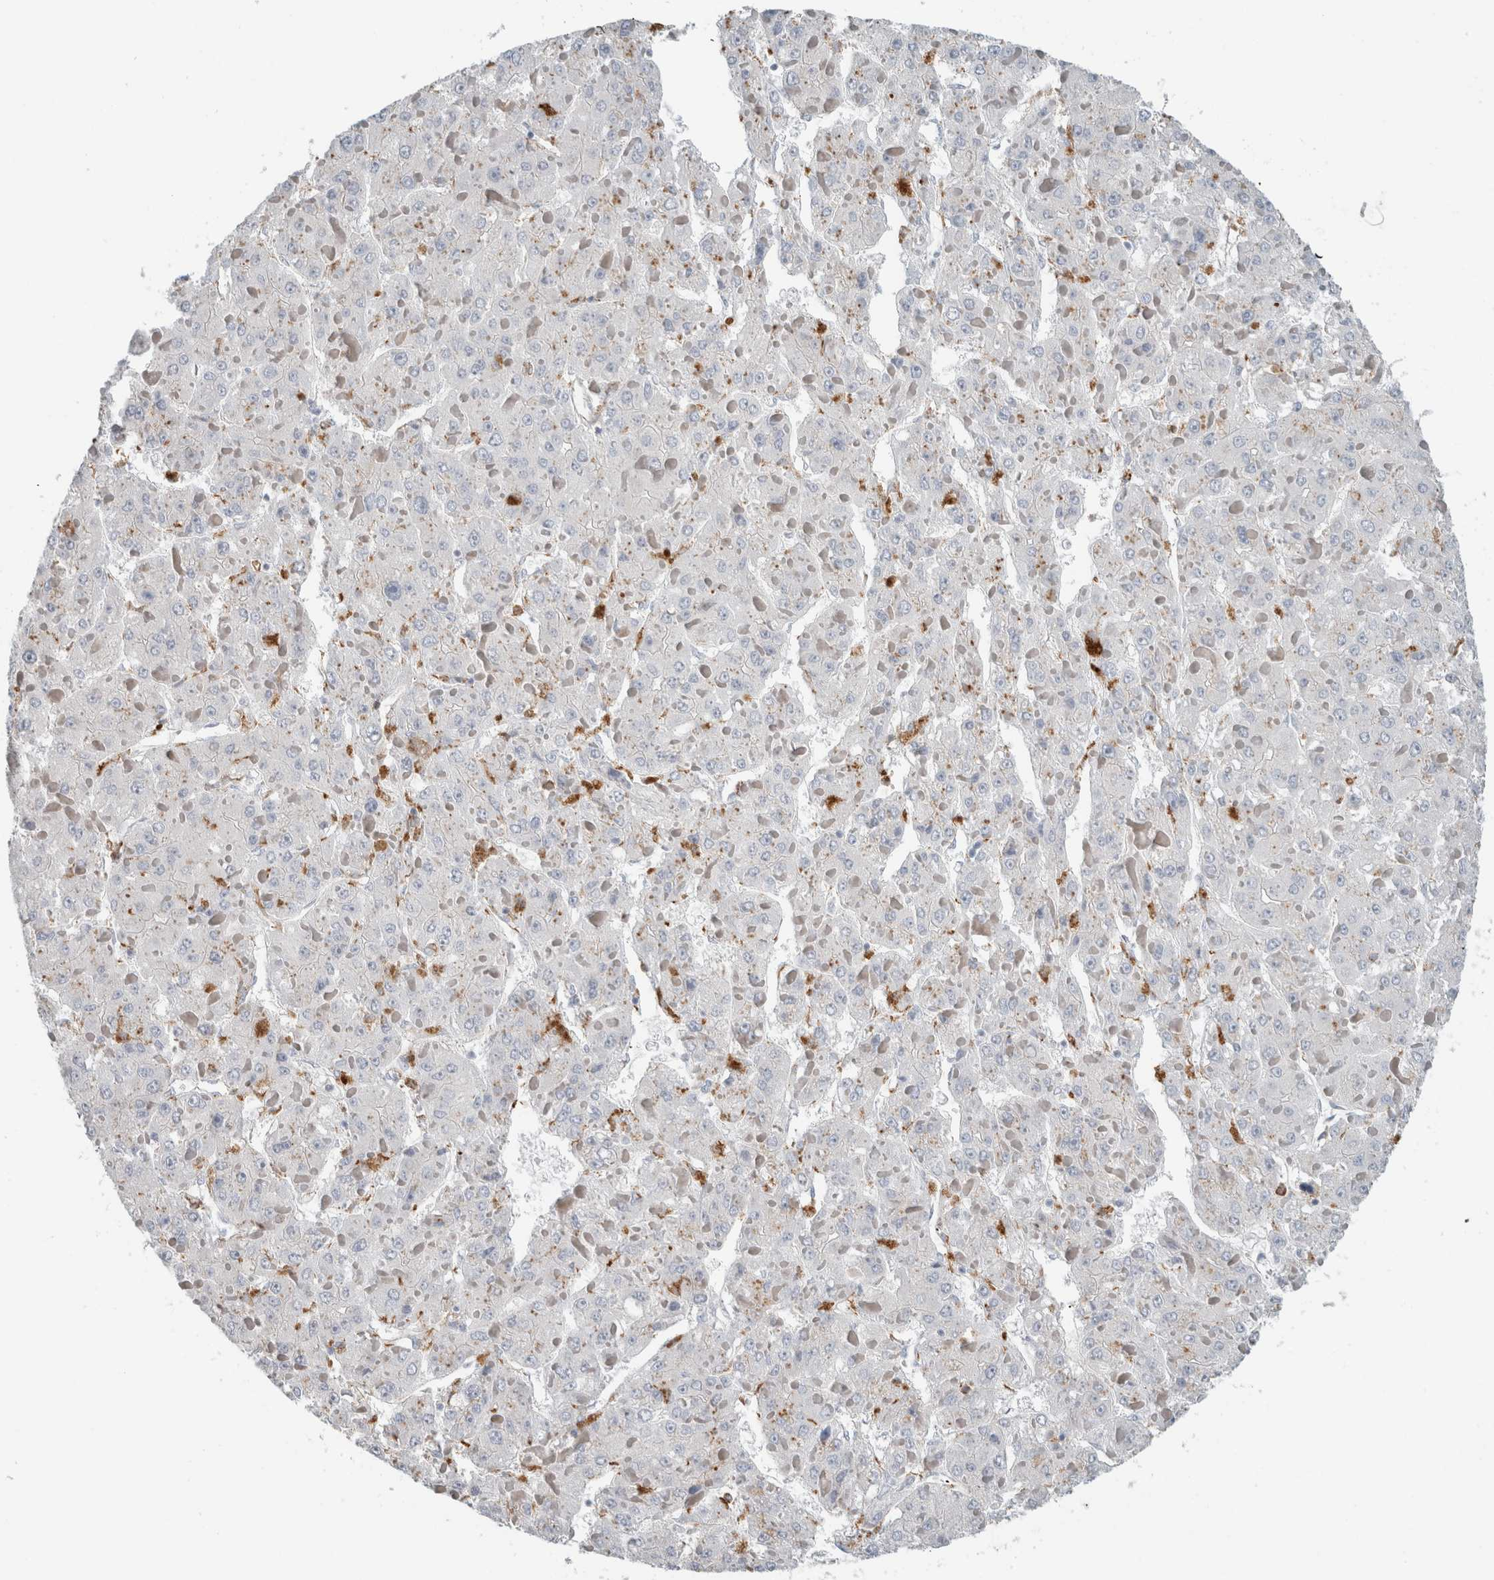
{"staining": {"intensity": "negative", "quantity": "none", "location": "none"}, "tissue": "liver cancer", "cell_type": "Tumor cells", "image_type": "cancer", "snomed": [{"axis": "morphology", "description": "Carcinoma, Hepatocellular, NOS"}, {"axis": "topography", "description": "Liver"}], "caption": "Immunohistochemical staining of liver cancer displays no significant positivity in tumor cells.", "gene": "LY86", "patient": {"sex": "female", "age": 73}}